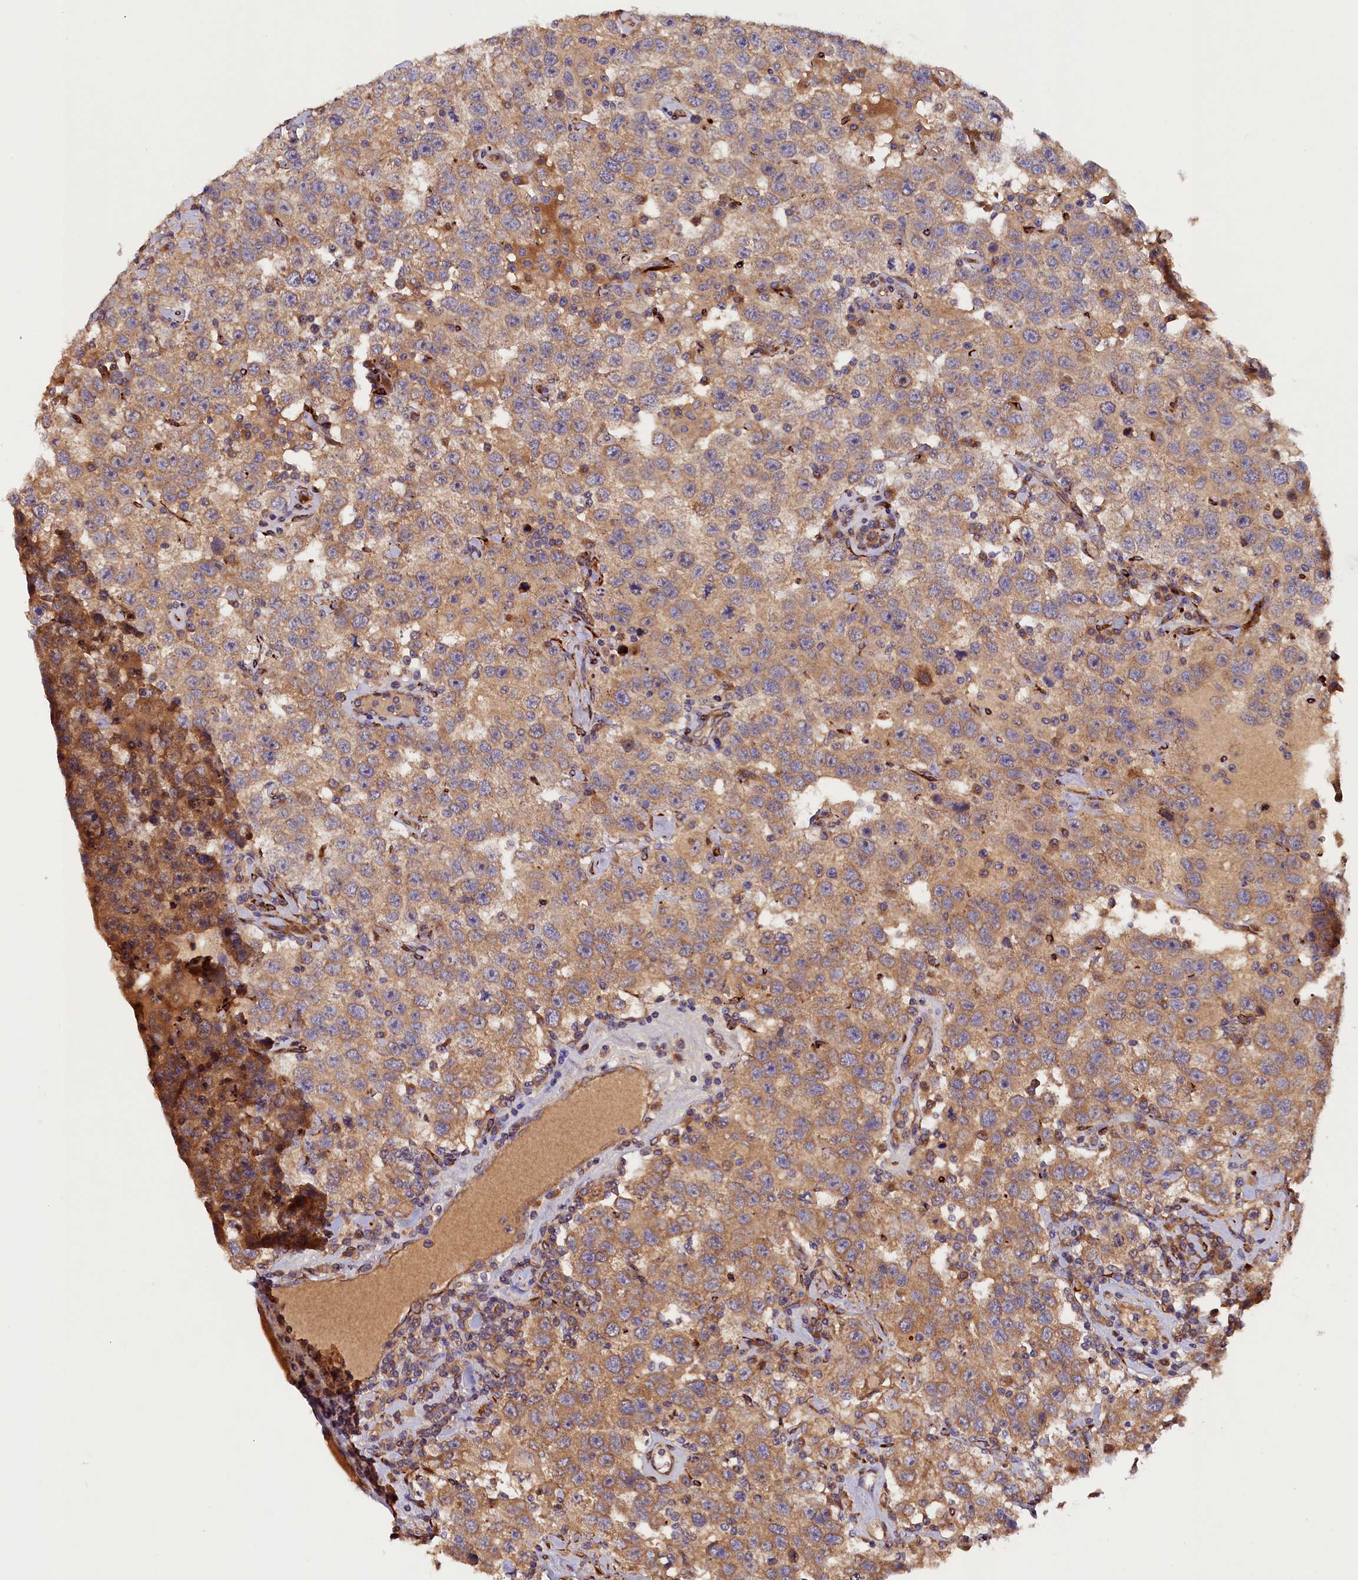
{"staining": {"intensity": "moderate", "quantity": ">75%", "location": "cytoplasmic/membranous"}, "tissue": "testis cancer", "cell_type": "Tumor cells", "image_type": "cancer", "snomed": [{"axis": "morphology", "description": "Seminoma, NOS"}, {"axis": "topography", "description": "Testis"}], "caption": "High-power microscopy captured an IHC micrograph of testis seminoma, revealing moderate cytoplasmic/membranous staining in approximately >75% of tumor cells.", "gene": "ARRDC4", "patient": {"sex": "male", "age": 41}}